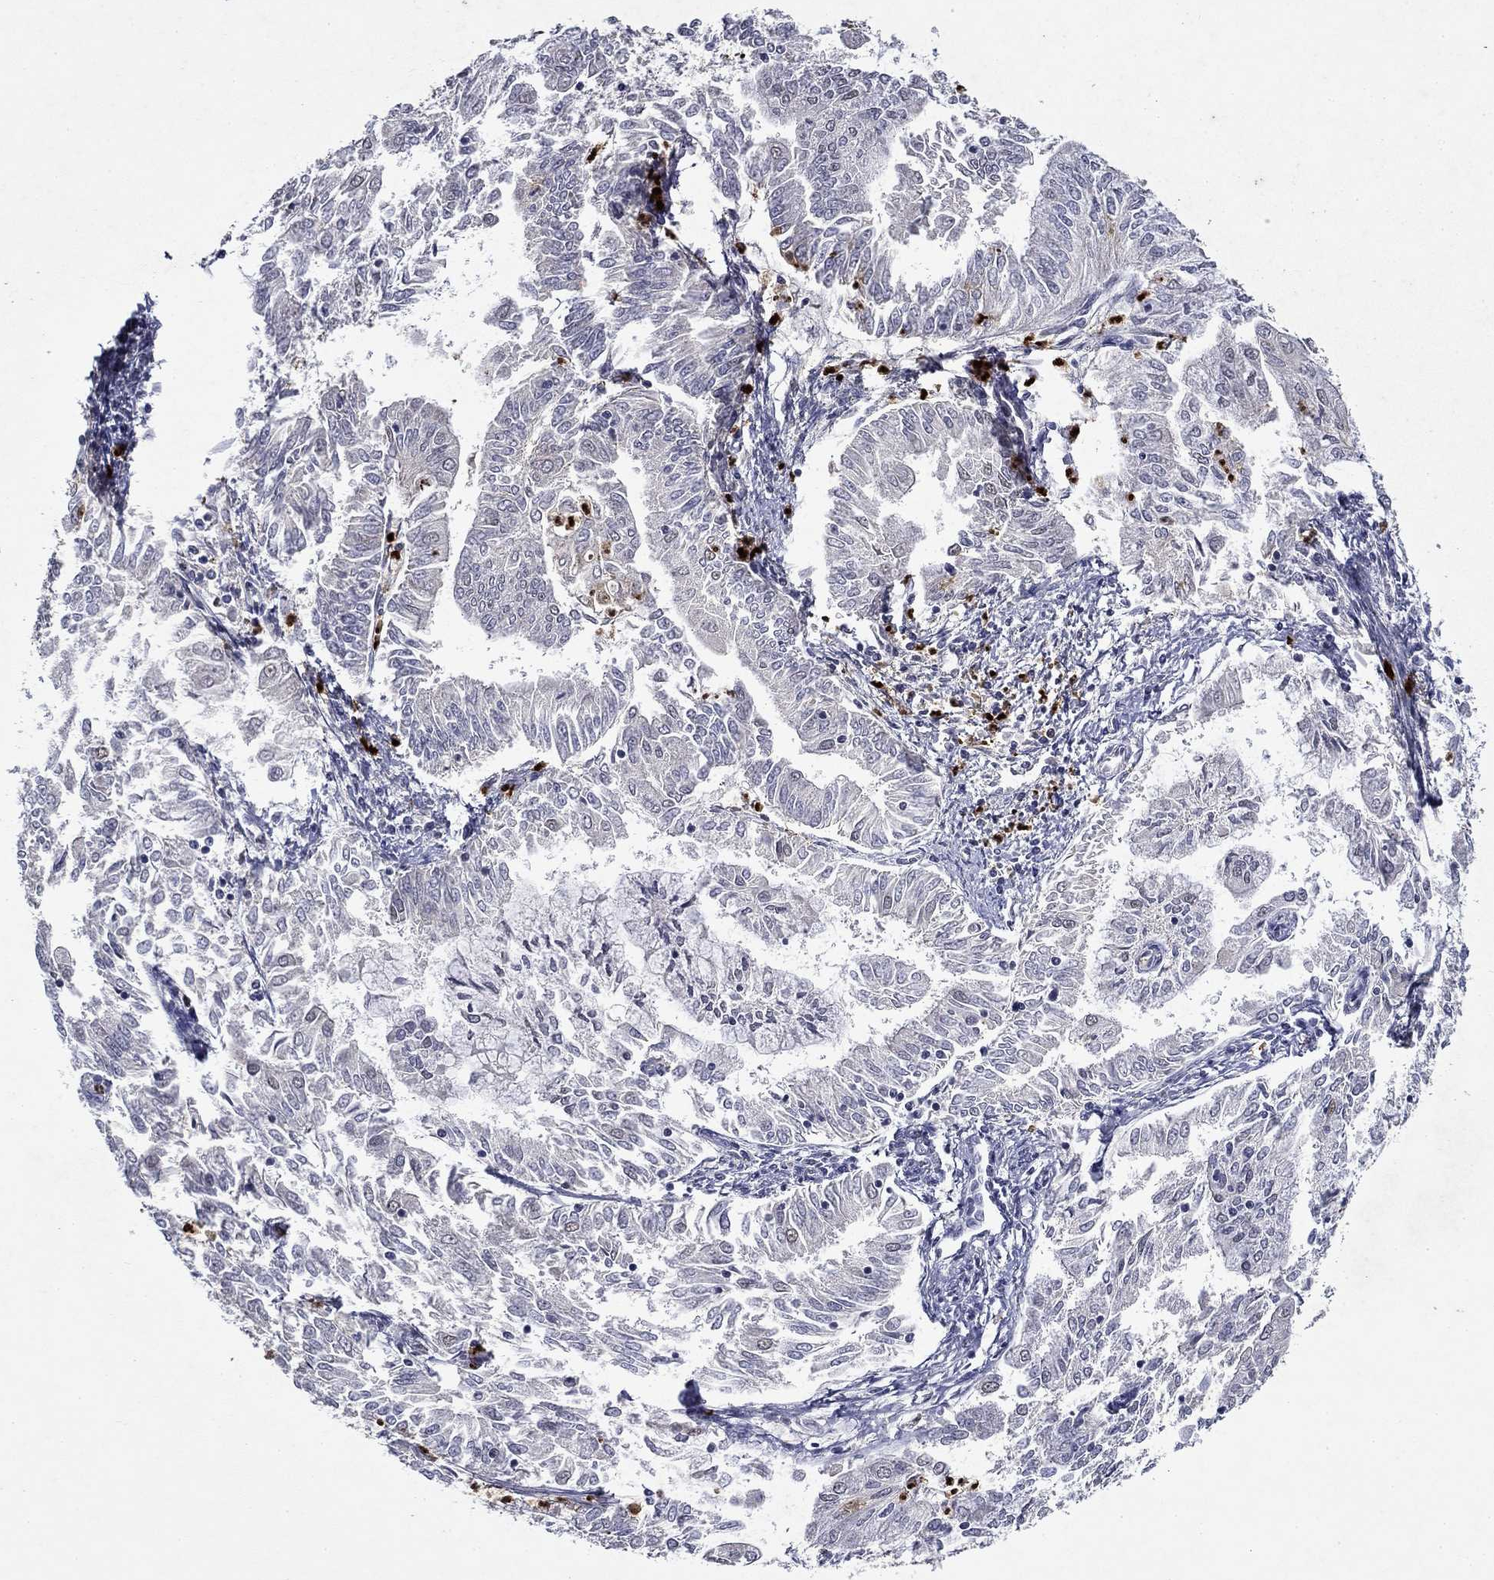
{"staining": {"intensity": "negative", "quantity": "none", "location": "none"}, "tissue": "endometrial cancer", "cell_type": "Tumor cells", "image_type": "cancer", "snomed": [{"axis": "morphology", "description": "Adenocarcinoma, NOS"}, {"axis": "topography", "description": "Endometrium"}], "caption": "There is no significant positivity in tumor cells of endometrial cancer.", "gene": "IRF5", "patient": {"sex": "female", "age": 56}}